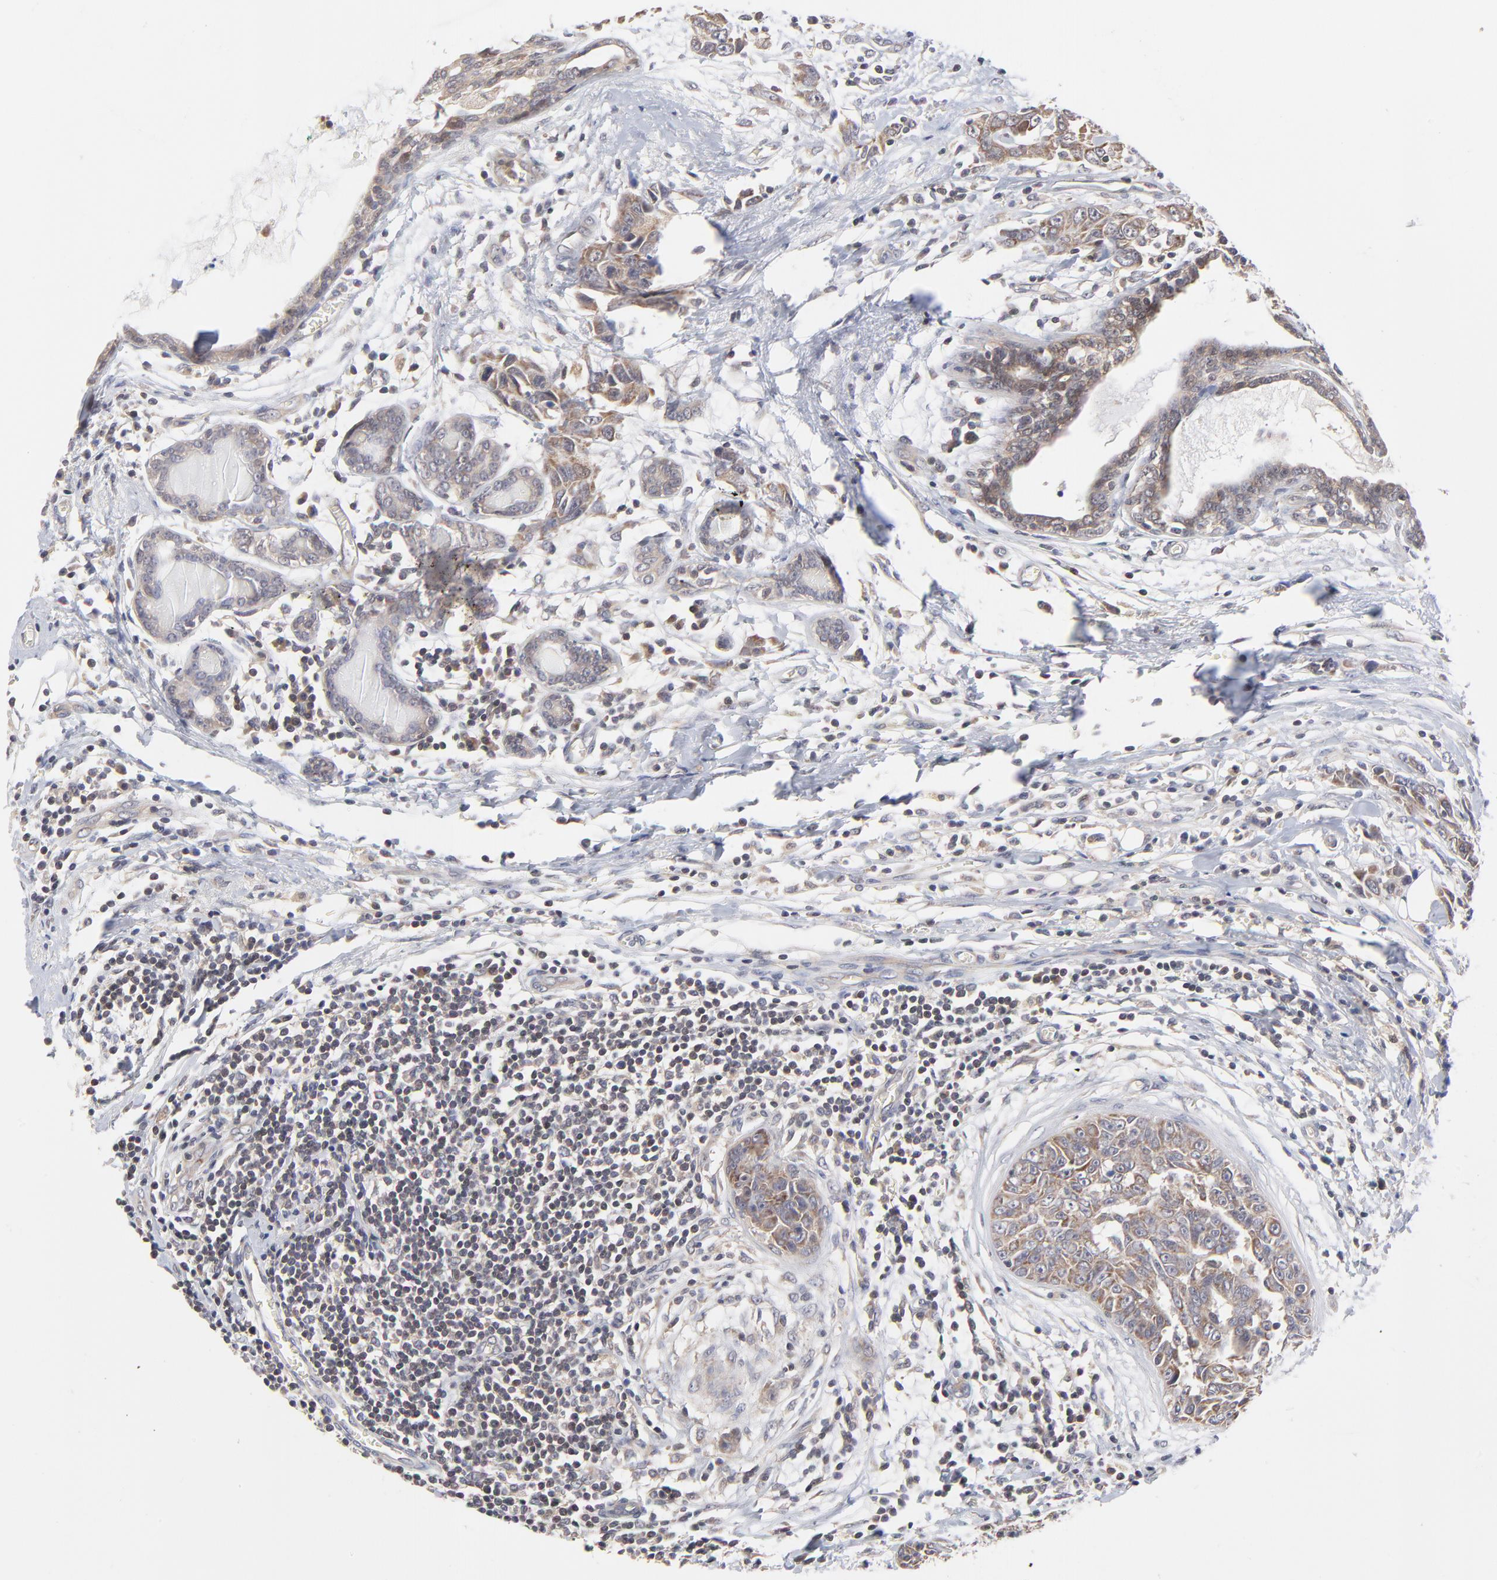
{"staining": {"intensity": "weak", "quantity": ">75%", "location": "cytoplasmic/membranous"}, "tissue": "breast cancer", "cell_type": "Tumor cells", "image_type": "cancer", "snomed": [{"axis": "morphology", "description": "Duct carcinoma"}, {"axis": "topography", "description": "Breast"}], "caption": "Human breast cancer (invasive ductal carcinoma) stained with a protein marker reveals weak staining in tumor cells.", "gene": "PCMT1", "patient": {"sex": "female", "age": 50}}